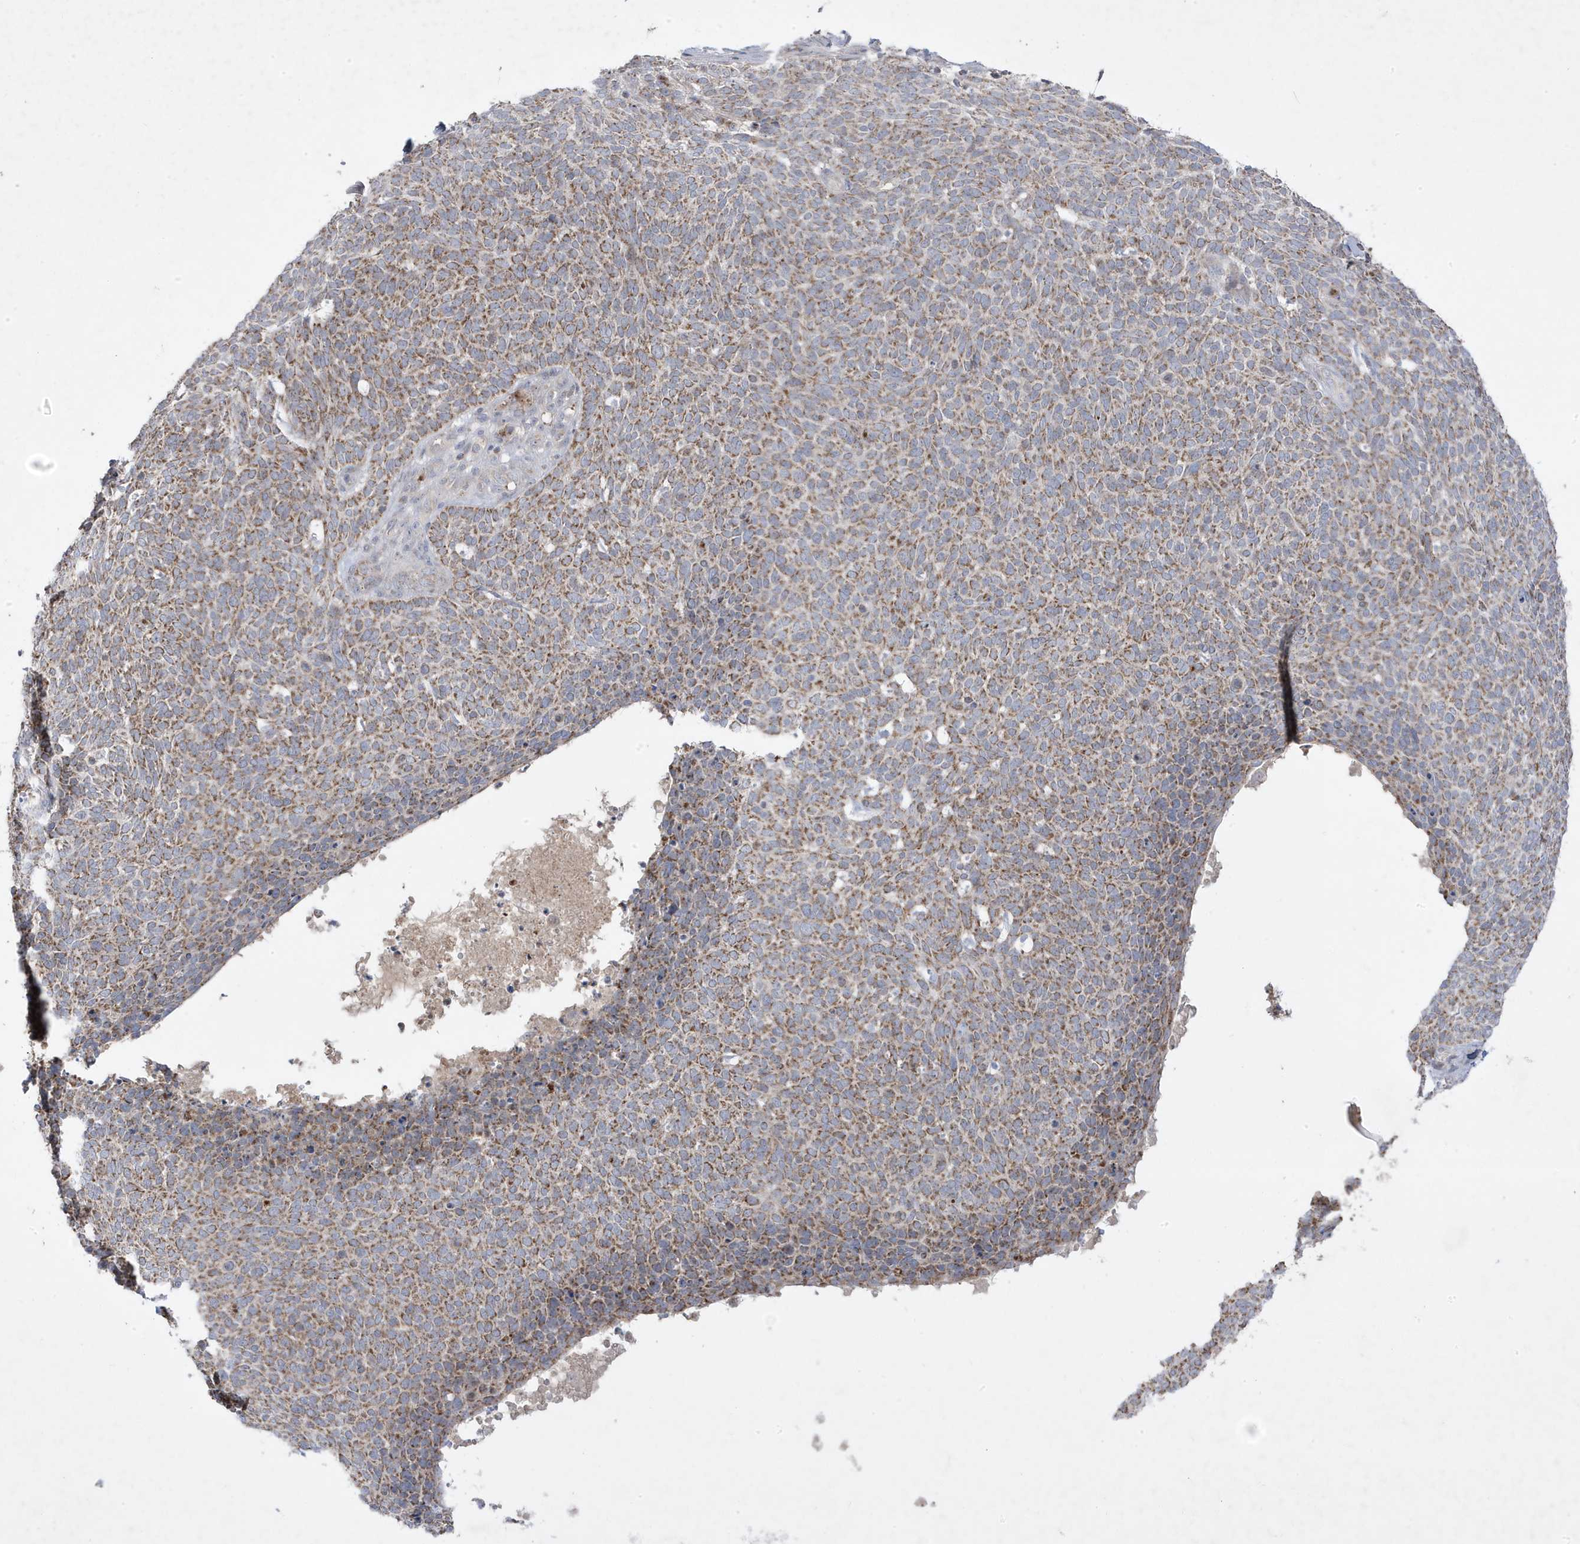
{"staining": {"intensity": "moderate", "quantity": ">75%", "location": "cytoplasmic/membranous"}, "tissue": "skin cancer", "cell_type": "Tumor cells", "image_type": "cancer", "snomed": [{"axis": "morphology", "description": "Squamous cell carcinoma, NOS"}, {"axis": "topography", "description": "Skin"}], "caption": "Human skin cancer (squamous cell carcinoma) stained with a protein marker exhibits moderate staining in tumor cells.", "gene": "ADAMTSL3", "patient": {"sex": "female", "age": 90}}